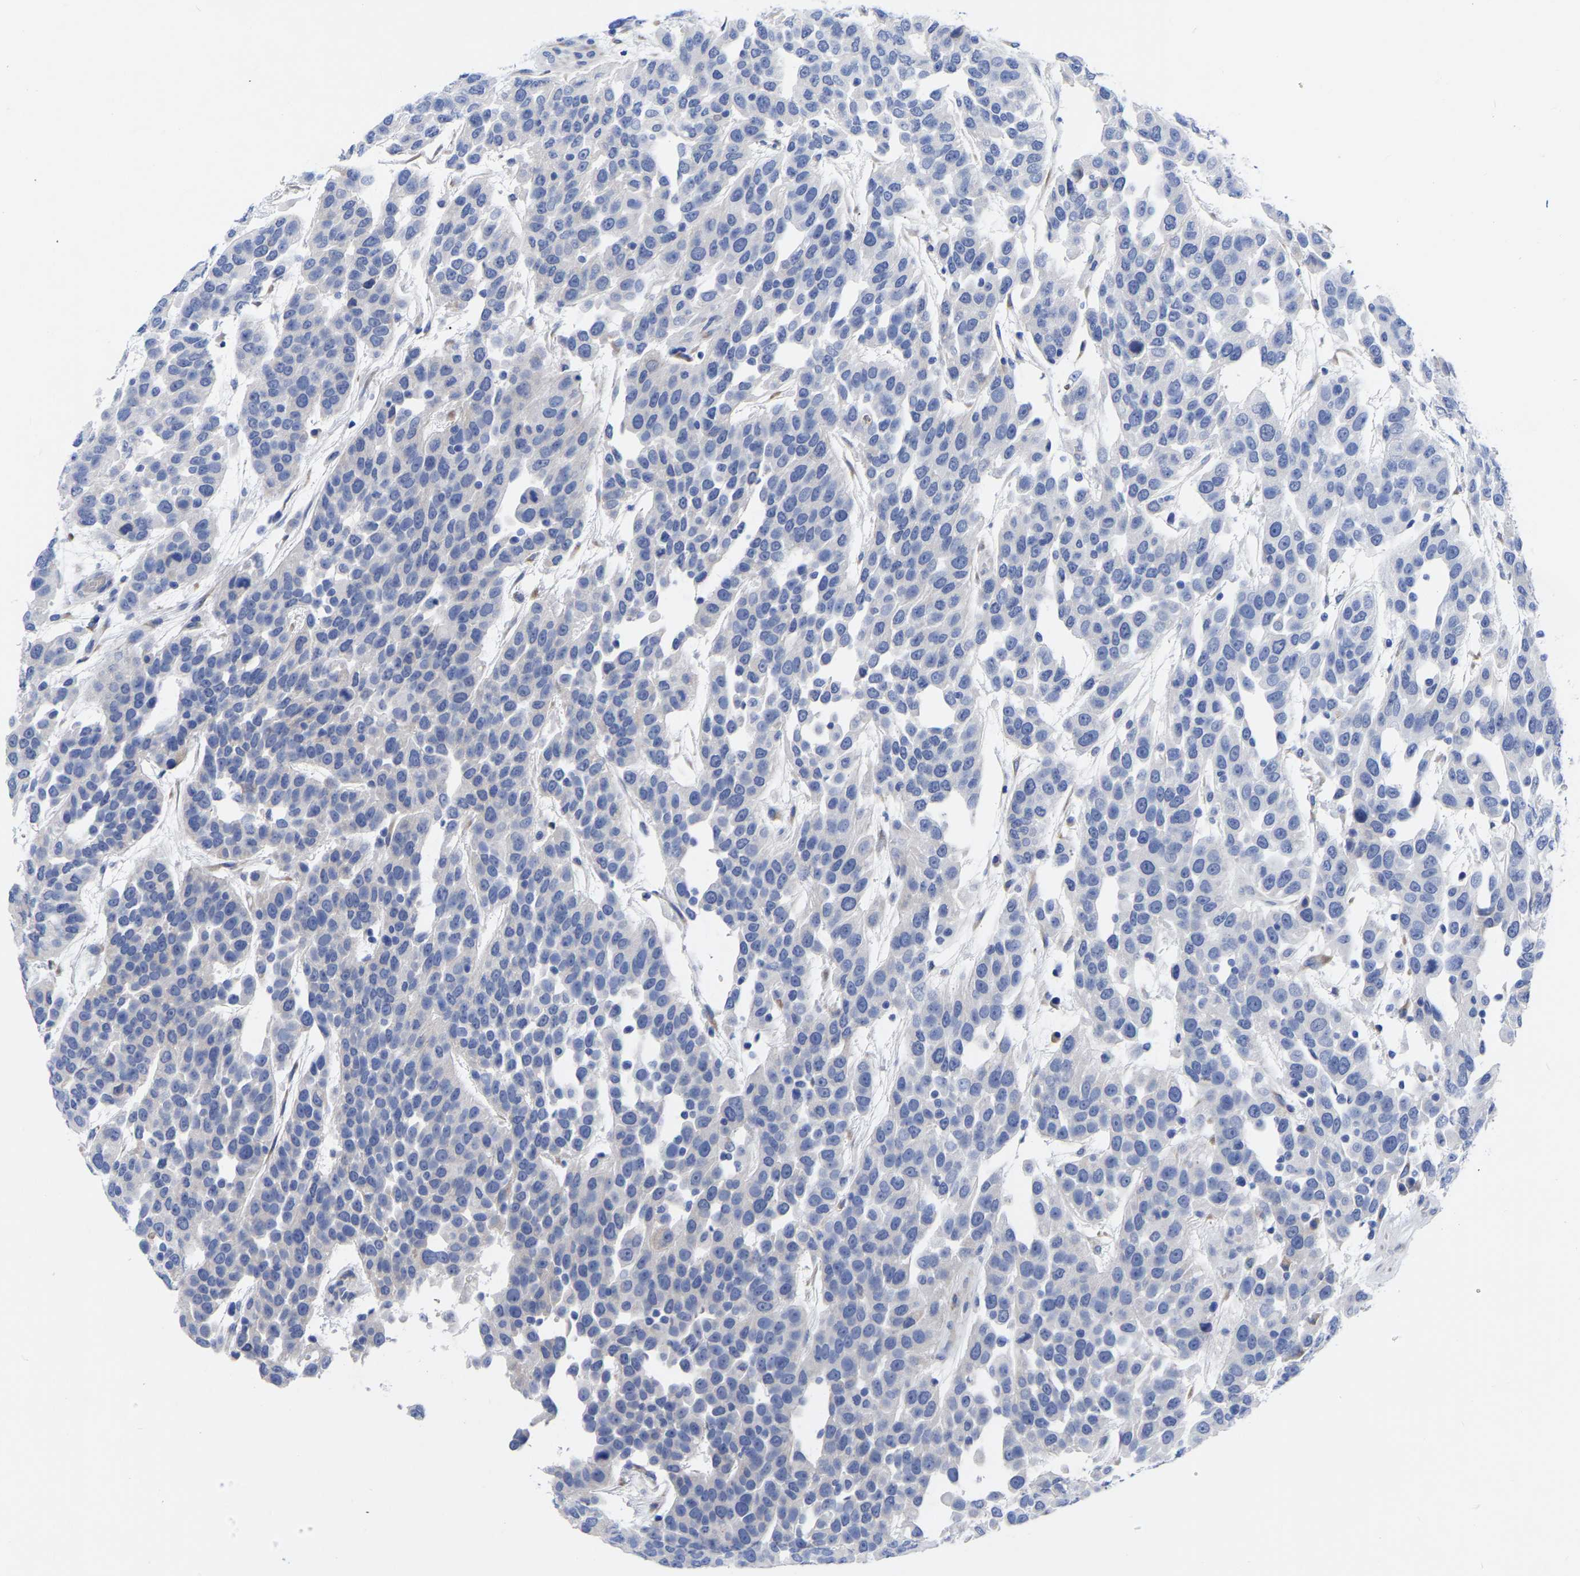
{"staining": {"intensity": "negative", "quantity": "none", "location": "none"}, "tissue": "urothelial cancer", "cell_type": "Tumor cells", "image_type": "cancer", "snomed": [{"axis": "morphology", "description": "Urothelial carcinoma, High grade"}, {"axis": "topography", "description": "Urinary bladder"}], "caption": "This histopathology image is of urothelial carcinoma (high-grade) stained with IHC to label a protein in brown with the nuclei are counter-stained blue. There is no positivity in tumor cells.", "gene": "GDF3", "patient": {"sex": "female", "age": 80}}